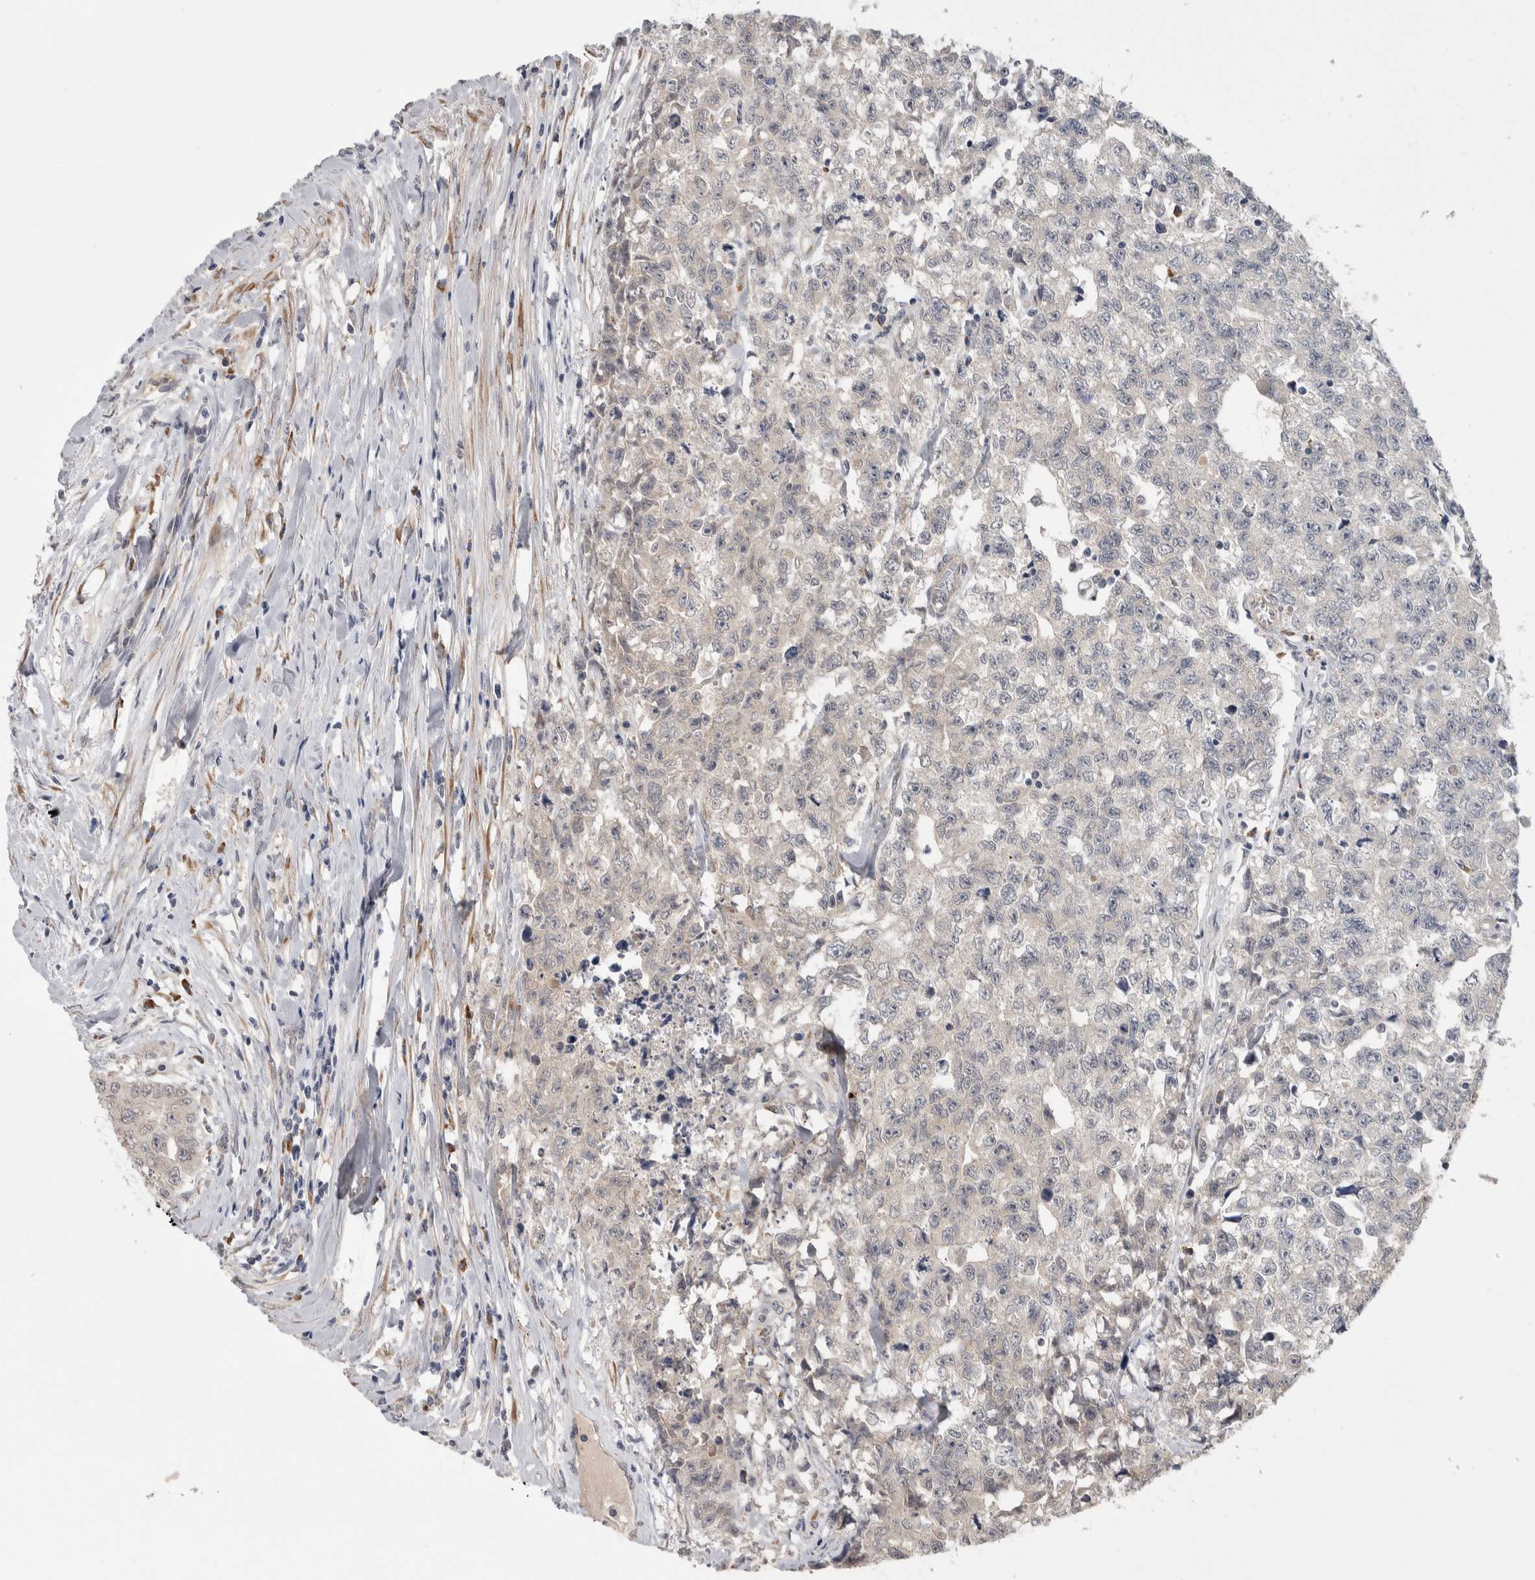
{"staining": {"intensity": "negative", "quantity": "none", "location": "none"}, "tissue": "testis cancer", "cell_type": "Tumor cells", "image_type": "cancer", "snomed": [{"axis": "morphology", "description": "Carcinoma, Embryonal, NOS"}, {"axis": "topography", "description": "Testis"}], "caption": "A photomicrograph of testis cancer (embryonal carcinoma) stained for a protein demonstrates no brown staining in tumor cells.", "gene": "CUL2", "patient": {"sex": "male", "age": 28}}